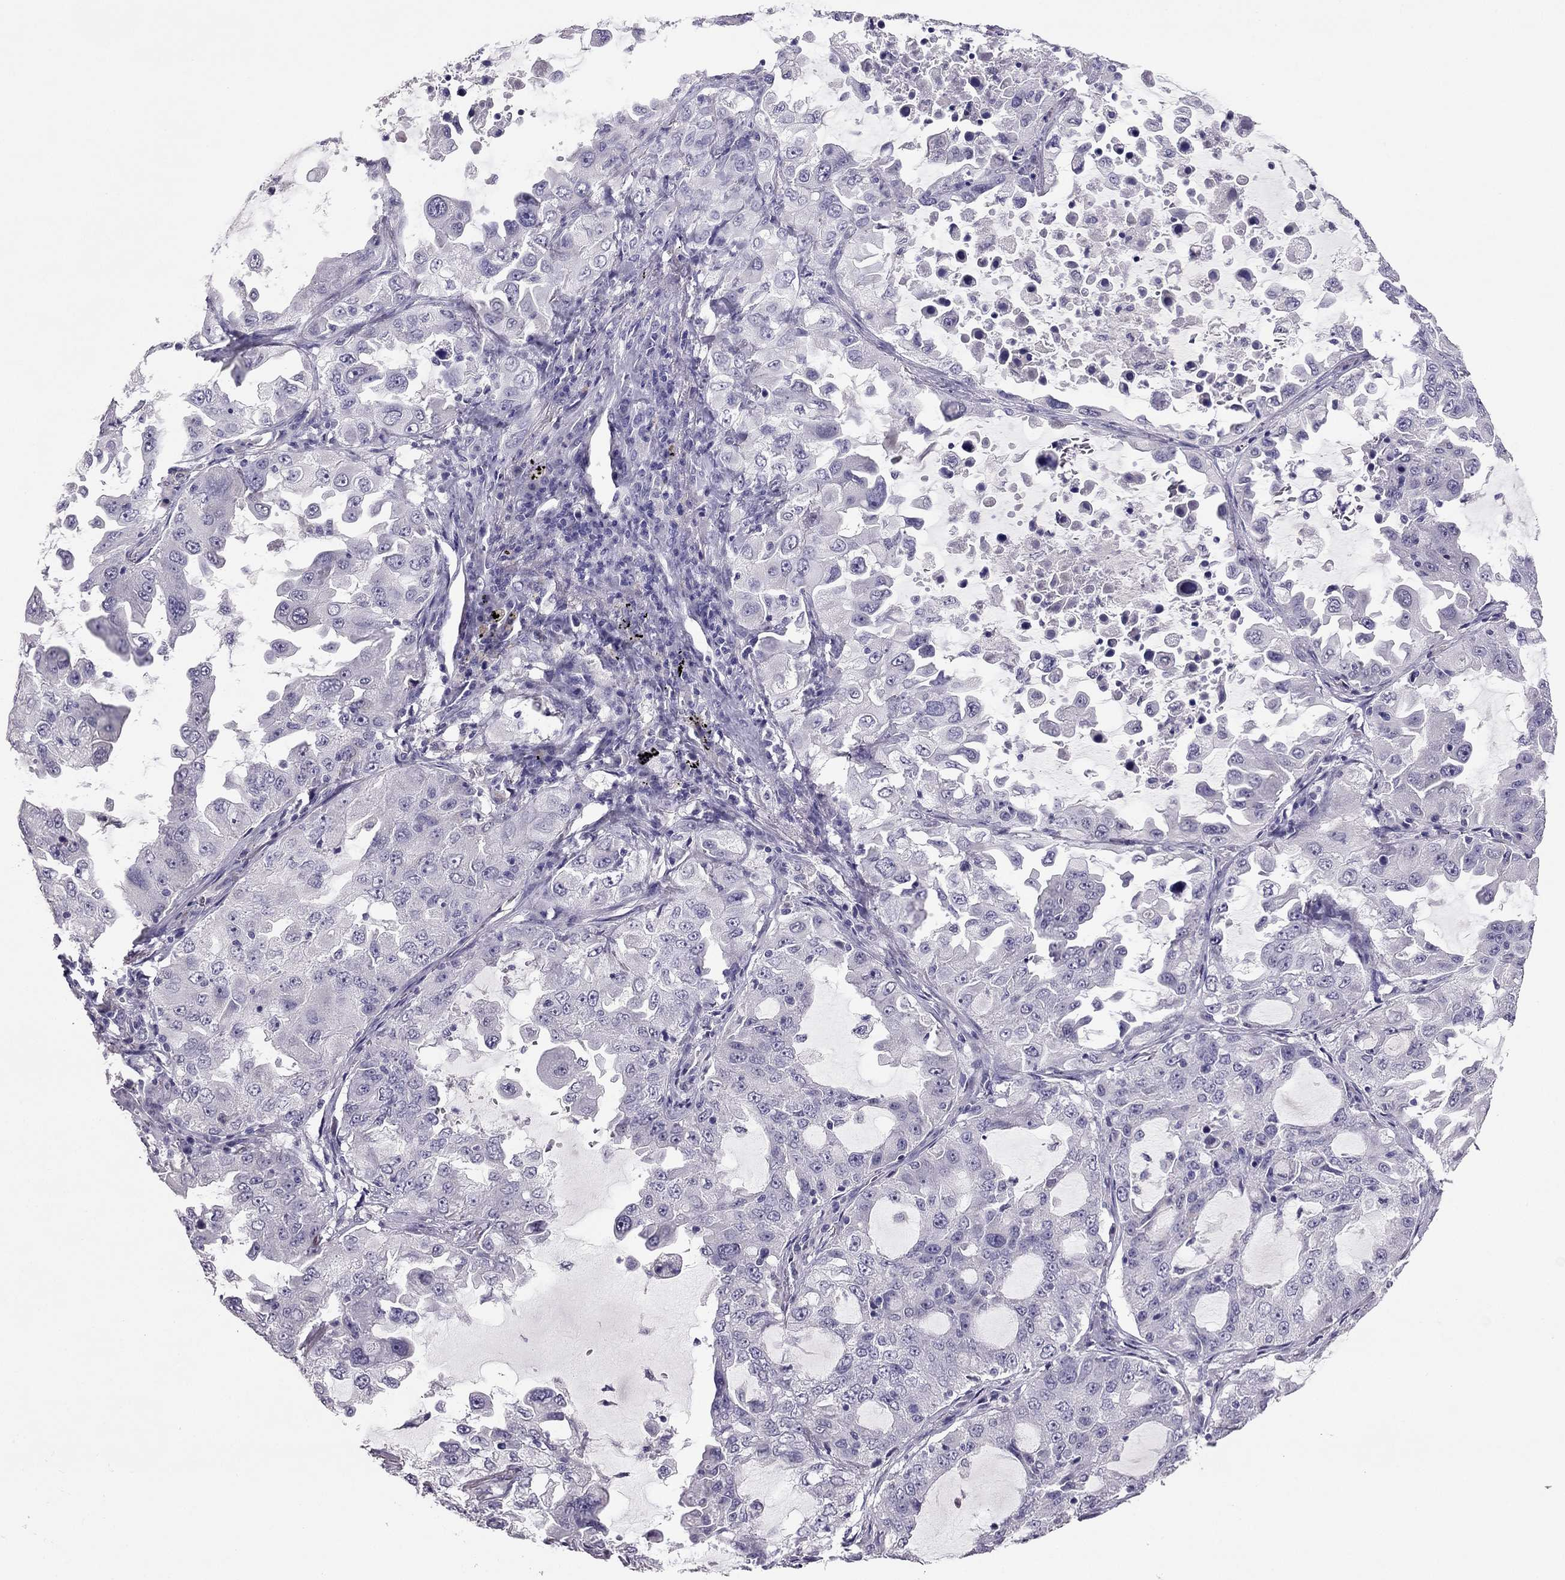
{"staining": {"intensity": "negative", "quantity": "none", "location": "none"}, "tissue": "lung cancer", "cell_type": "Tumor cells", "image_type": "cancer", "snomed": [{"axis": "morphology", "description": "Adenocarcinoma, NOS"}, {"axis": "topography", "description": "Lung"}], "caption": "This is an IHC histopathology image of human lung adenocarcinoma. There is no staining in tumor cells.", "gene": "RHO", "patient": {"sex": "female", "age": 61}}